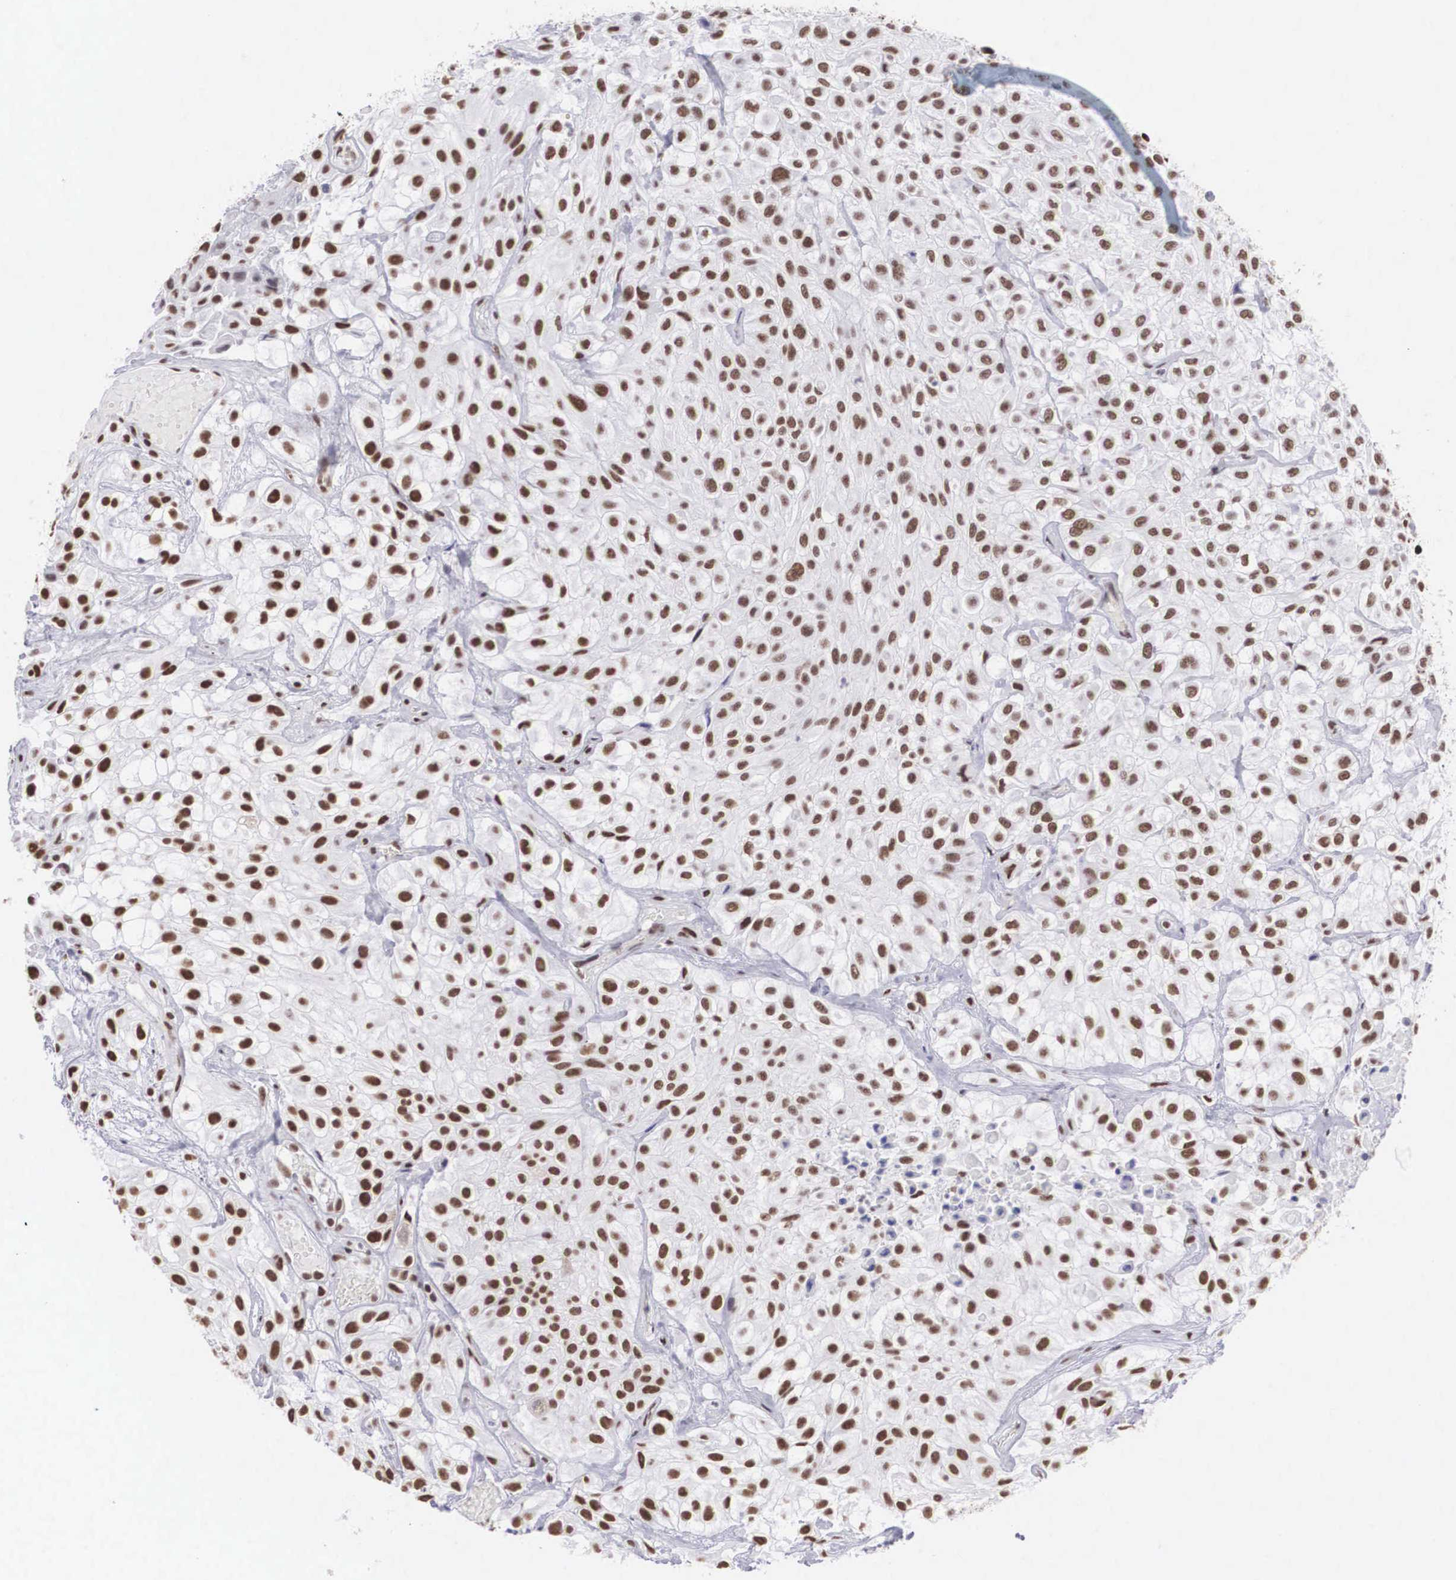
{"staining": {"intensity": "moderate", "quantity": ">75%", "location": "nuclear"}, "tissue": "urothelial cancer", "cell_type": "Tumor cells", "image_type": "cancer", "snomed": [{"axis": "morphology", "description": "Urothelial carcinoma, High grade"}, {"axis": "topography", "description": "Urinary bladder"}], "caption": "High-grade urothelial carcinoma stained with a protein marker demonstrates moderate staining in tumor cells.", "gene": "CSTF2", "patient": {"sex": "male", "age": 56}}